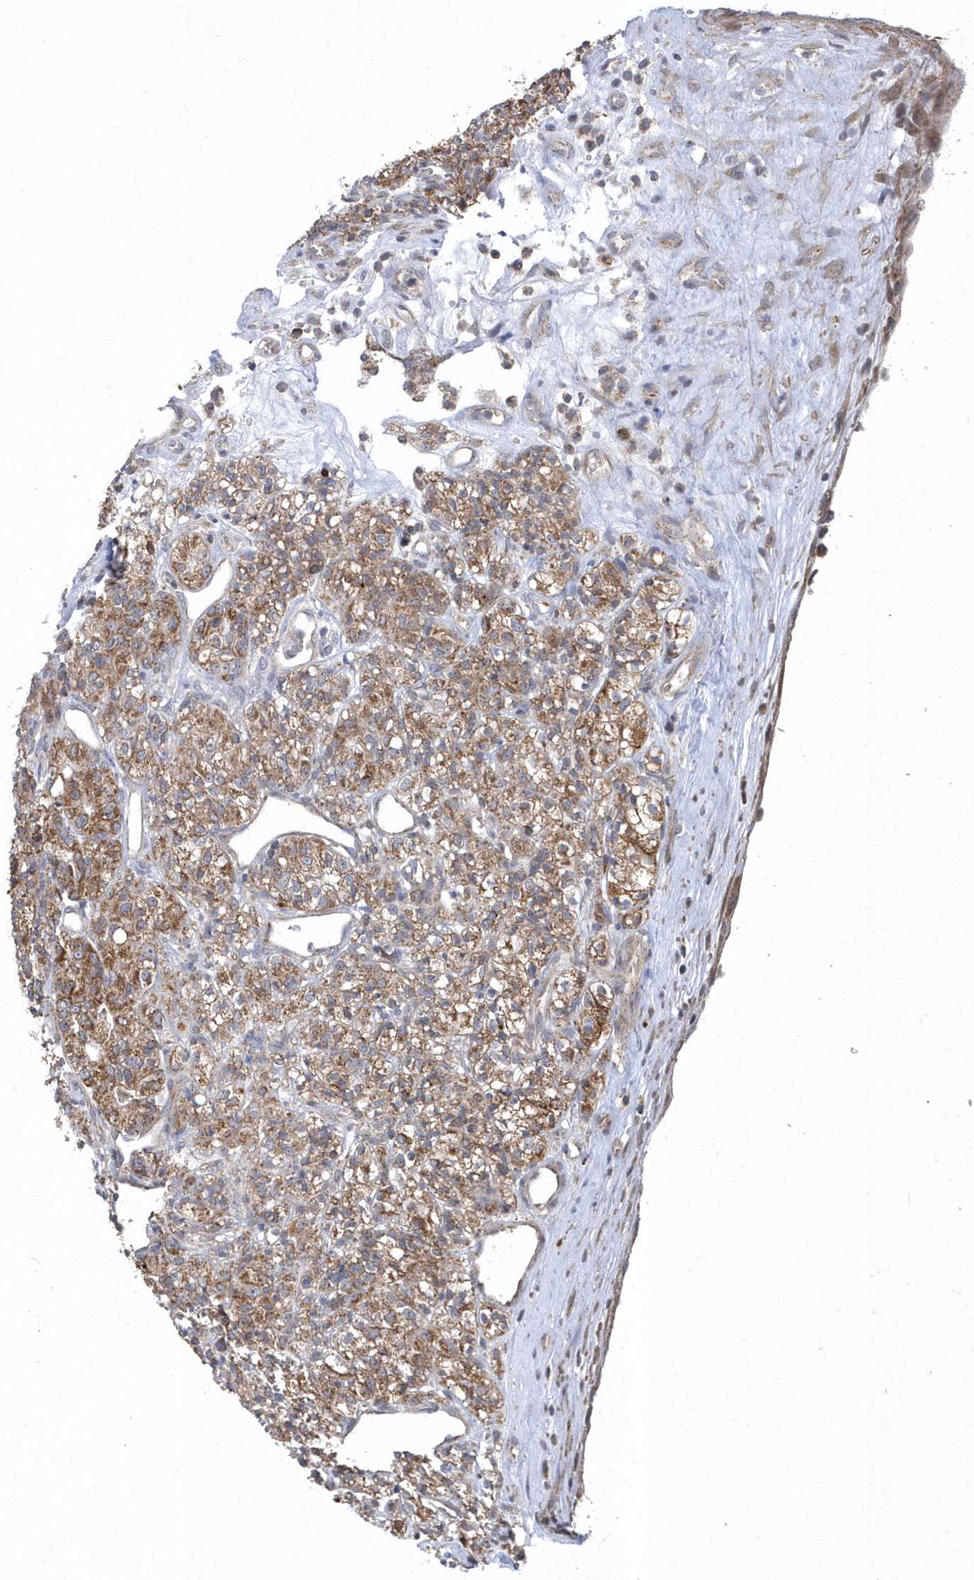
{"staining": {"intensity": "moderate", "quantity": ">75%", "location": "cytoplasmic/membranous"}, "tissue": "renal cancer", "cell_type": "Tumor cells", "image_type": "cancer", "snomed": [{"axis": "morphology", "description": "Adenocarcinoma, NOS"}, {"axis": "topography", "description": "Kidney"}], "caption": "Immunohistochemical staining of adenocarcinoma (renal) demonstrates medium levels of moderate cytoplasmic/membranous positivity in approximately >75% of tumor cells.", "gene": "SLX9", "patient": {"sex": "male", "age": 77}}